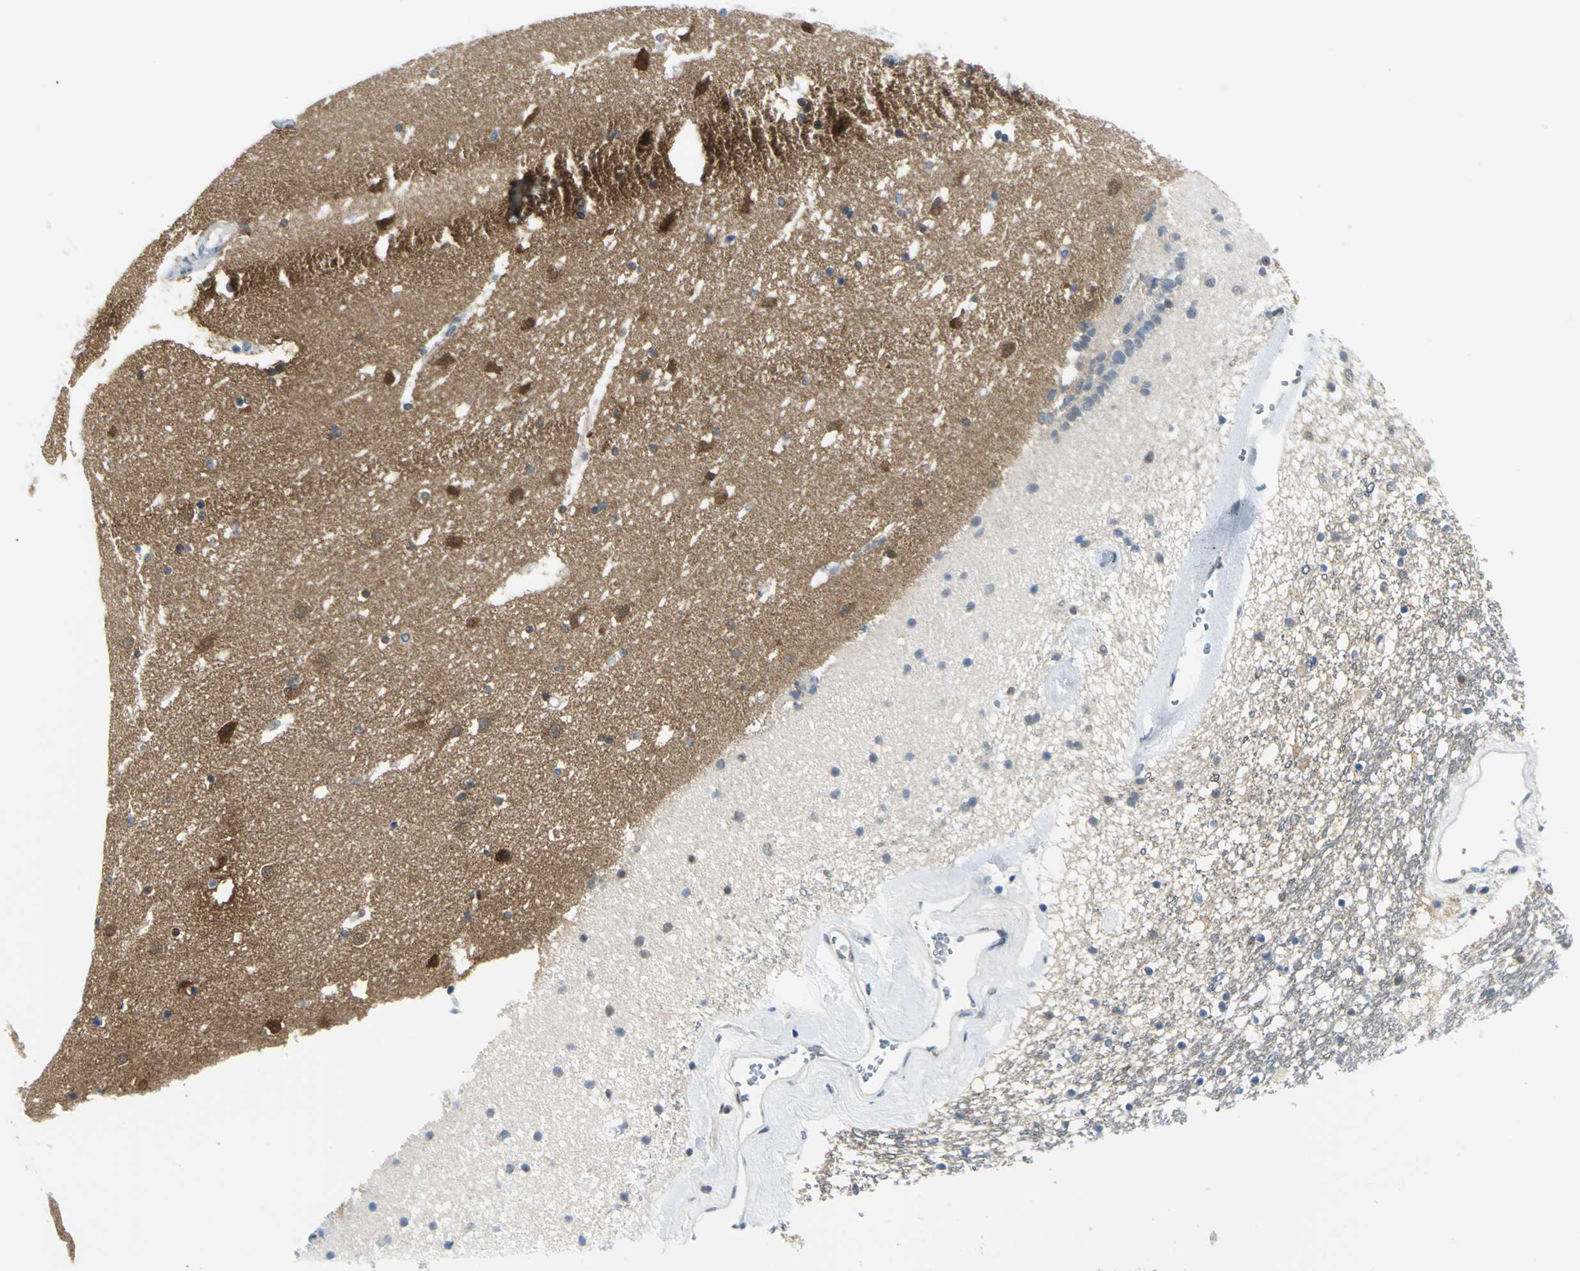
{"staining": {"intensity": "moderate", "quantity": "<25%", "location": "cytoplasmic/membranous,nuclear"}, "tissue": "caudate", "cell_type": "Glial cells", "image_type": "normal", "snomed": [{"axis": "morphology", "description": "Normal tissue, NOS"}, {"axis": "topography", "description": "Lateral ventricle wall"}], "caption": "Caudate stained for a protein reveals moderate cytoplasmic/membranous,nuclear positivity in glial cells. The staining was performed using DAB, with brown indicating positive protein expression. Nuclei are stained blue with hematoxylin.", "gene": "ALDOA", "patient": {"sex": "male", "age": 45}}